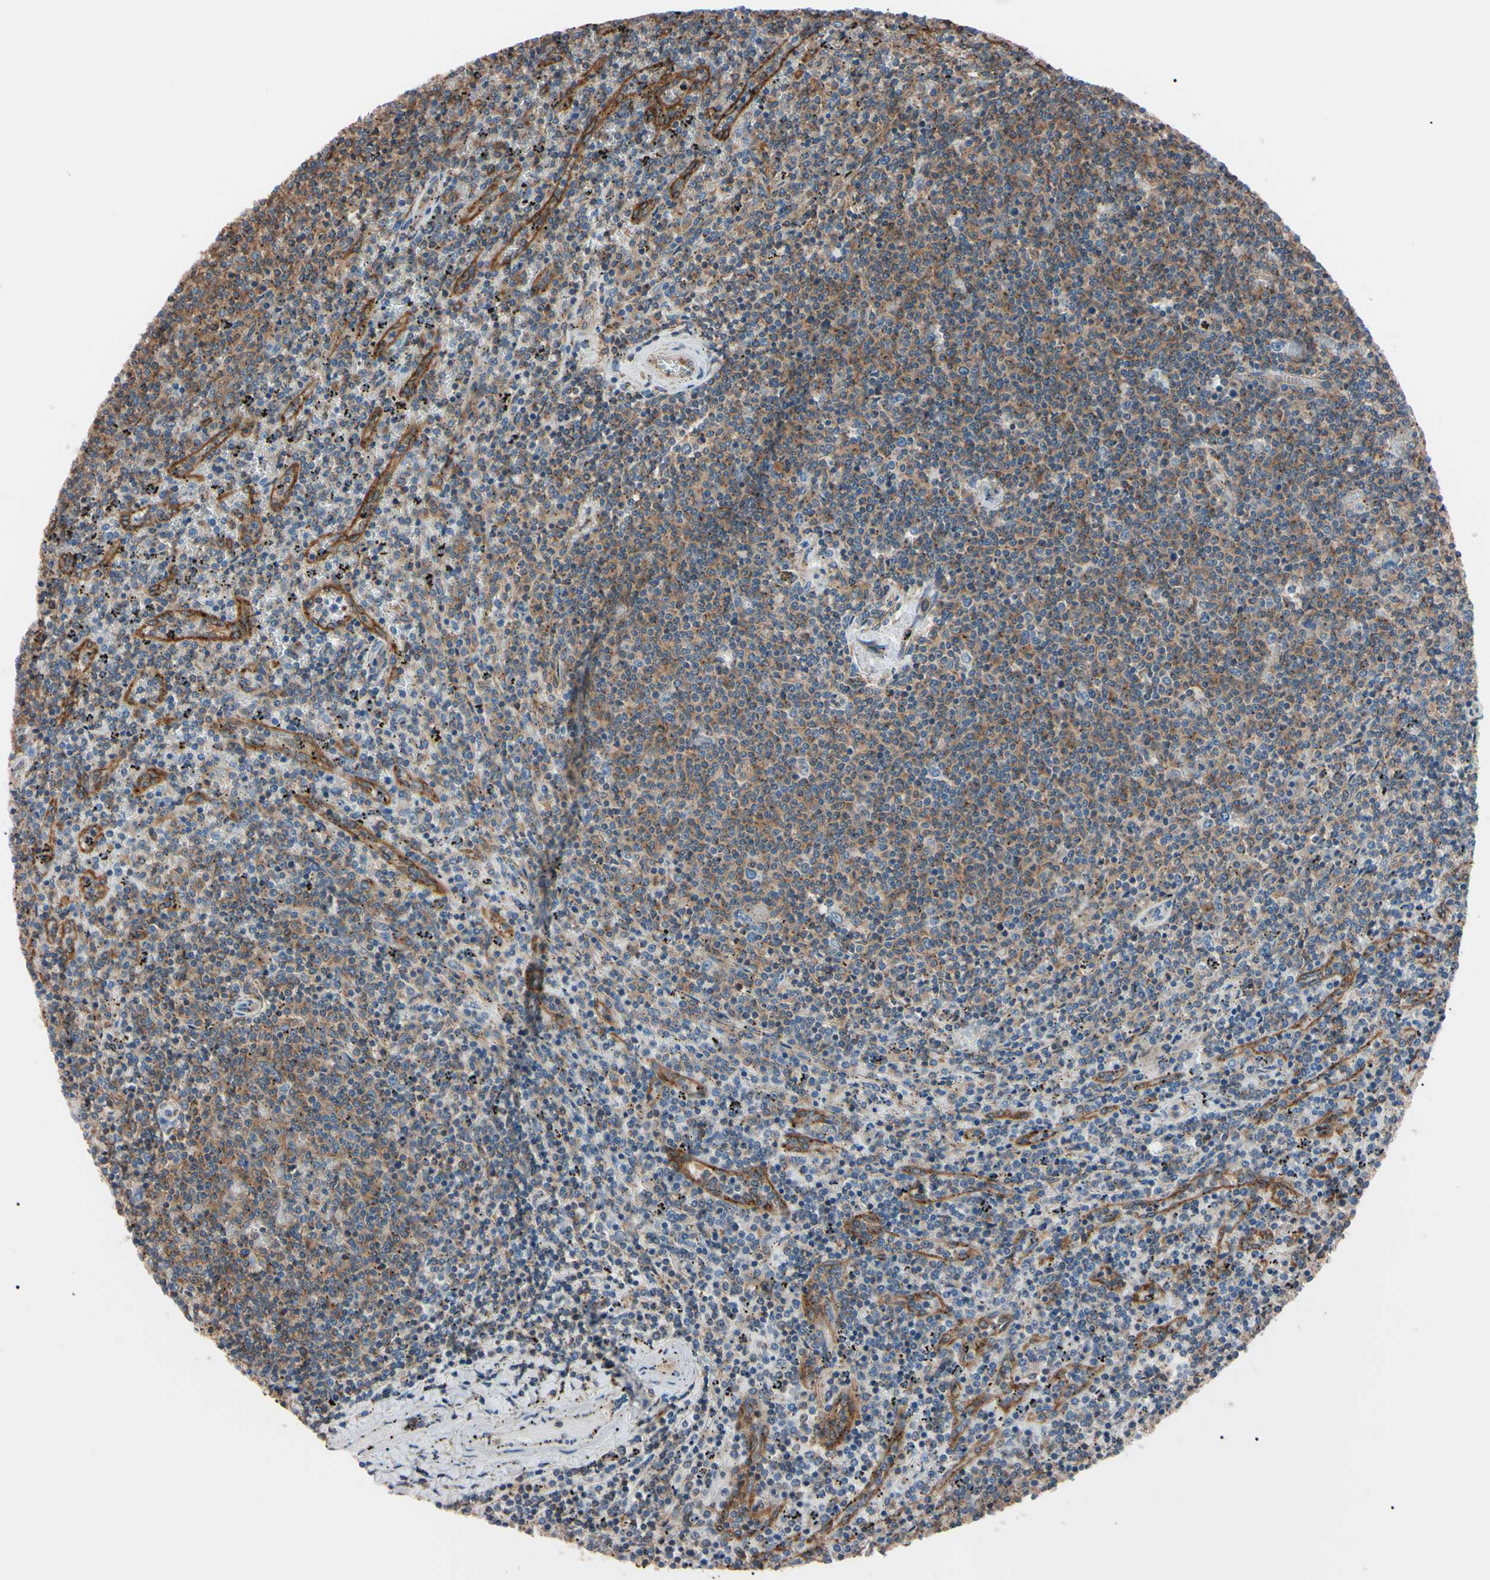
{"staining": {"intensity": "moderate", "quantity": "25%-75%", "location": "cytoplasmic/membranous"}, "tissue": "lymphoma", "cell_type": "Tumor cells", "image_type": "cancer", "snomed": [{"axis": "morphology", "description": "Malignant lymphoma, non-Hodgkin's type, Low grade"}, {"axis": "topography", "description": "Spleen"}], "caption": "Immunohistochemical staining of malignant lymphoma, non-Hodgkin's type (low-grade) reveals medium levels of moderate cytoplasmic/membranous protein expression in about 25%-75% of tumor cells.", "gene": "PRKACA", "patient": {"sex": "female", "age": 50}}